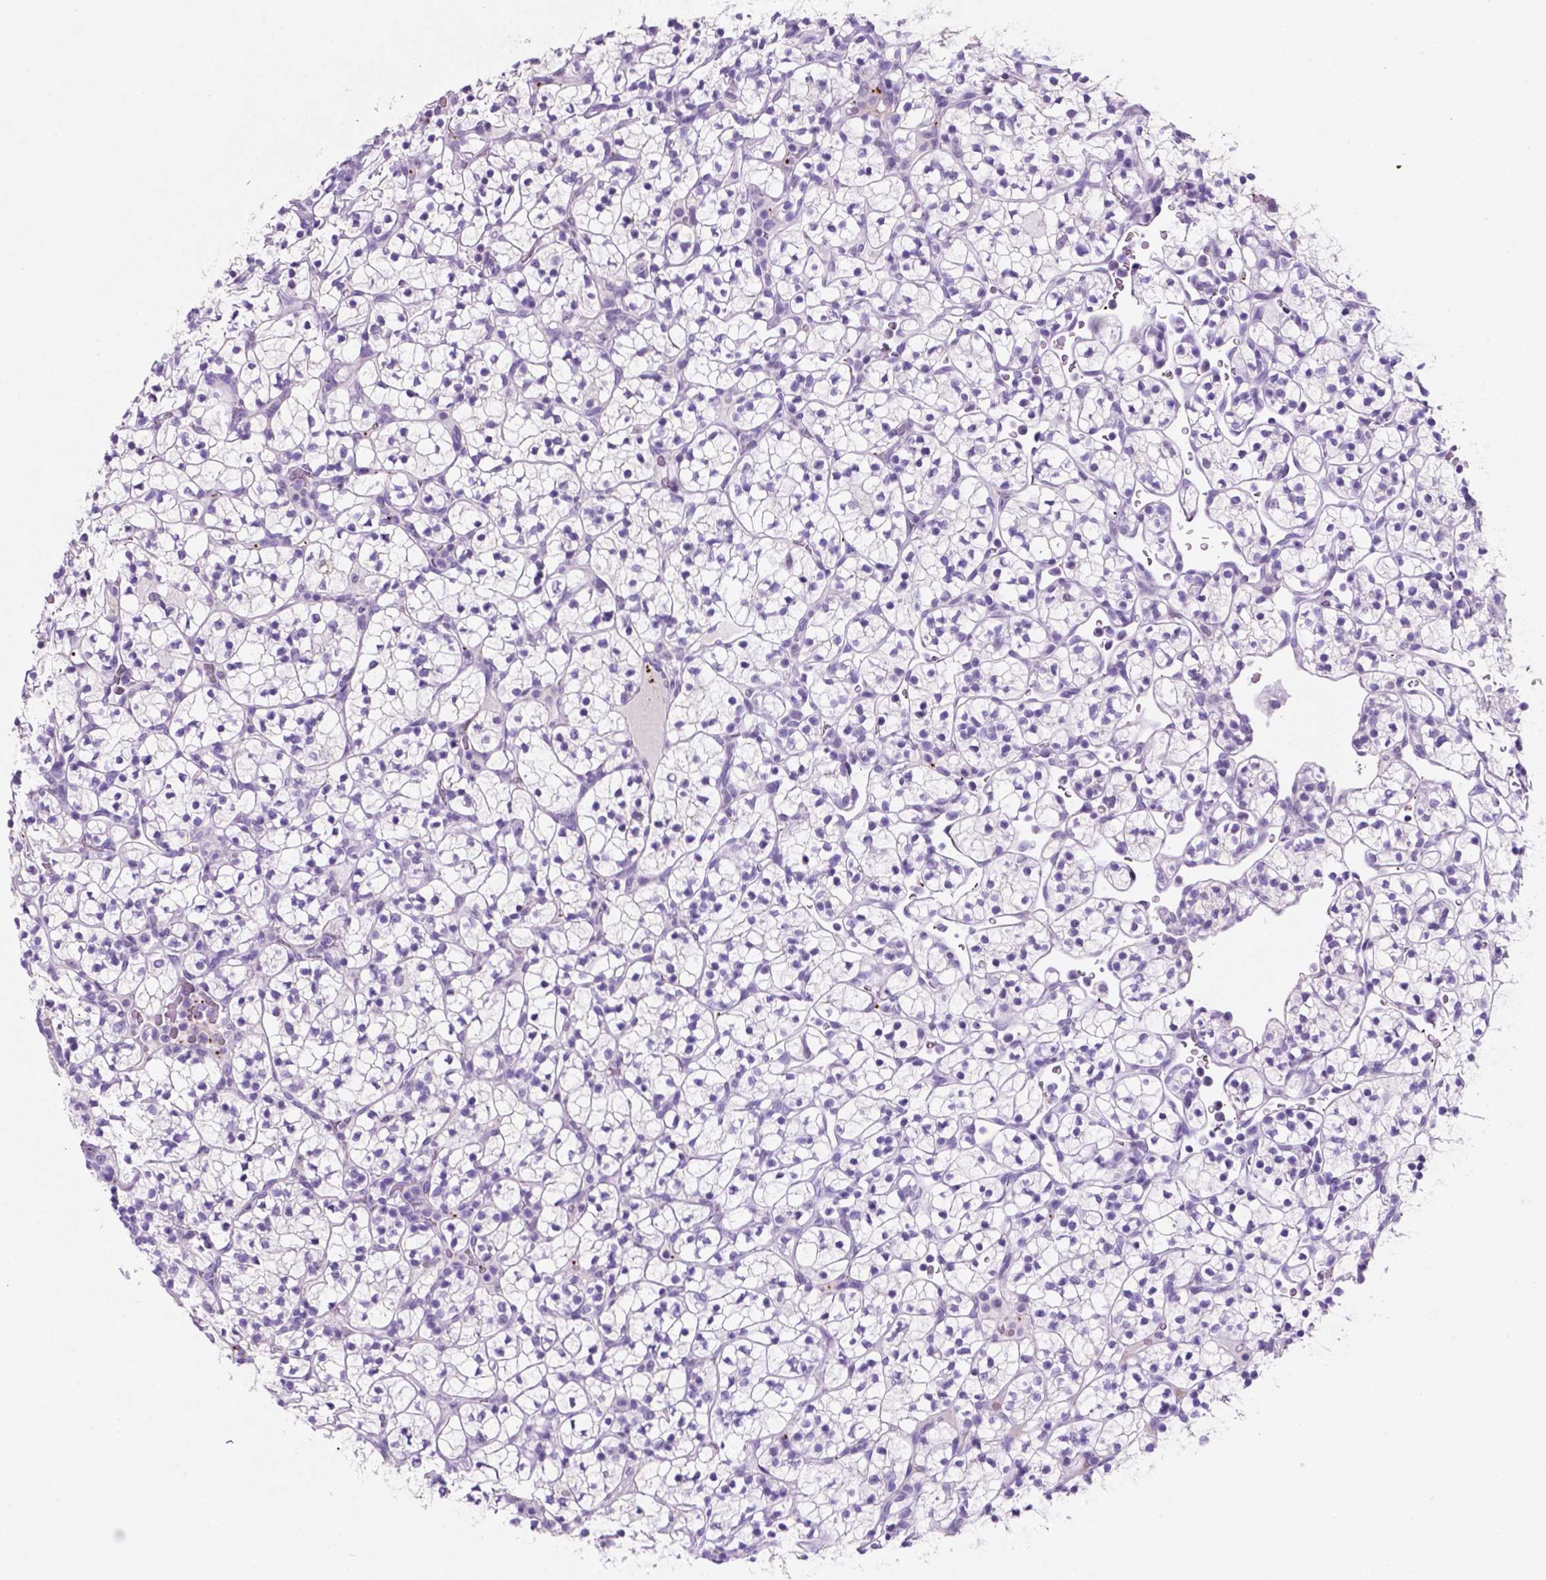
{"staining": {"intensity": "negative", "quantity": "none", "location": "none"}, "tissue": "renal cancer", "cell_type": "Tumor cells", "image_type": "cancer", "snomed": [{"axis": "morphology", "description": "Adenocarcinoma, NOS"}, {"axis": "topography", "description": "Kidney"}], "caption": "Image shows no protein expression in tumor cells of renal cancer tissue. Brightfield microscopy of immunohistochemistry stained with DAB (3,3'-diaminobenzidine) (brown) and hematoxylin (blue), captured at high magnification.", "gene": "EBLN2", "patient": {"sex": "female", "age": 89}}